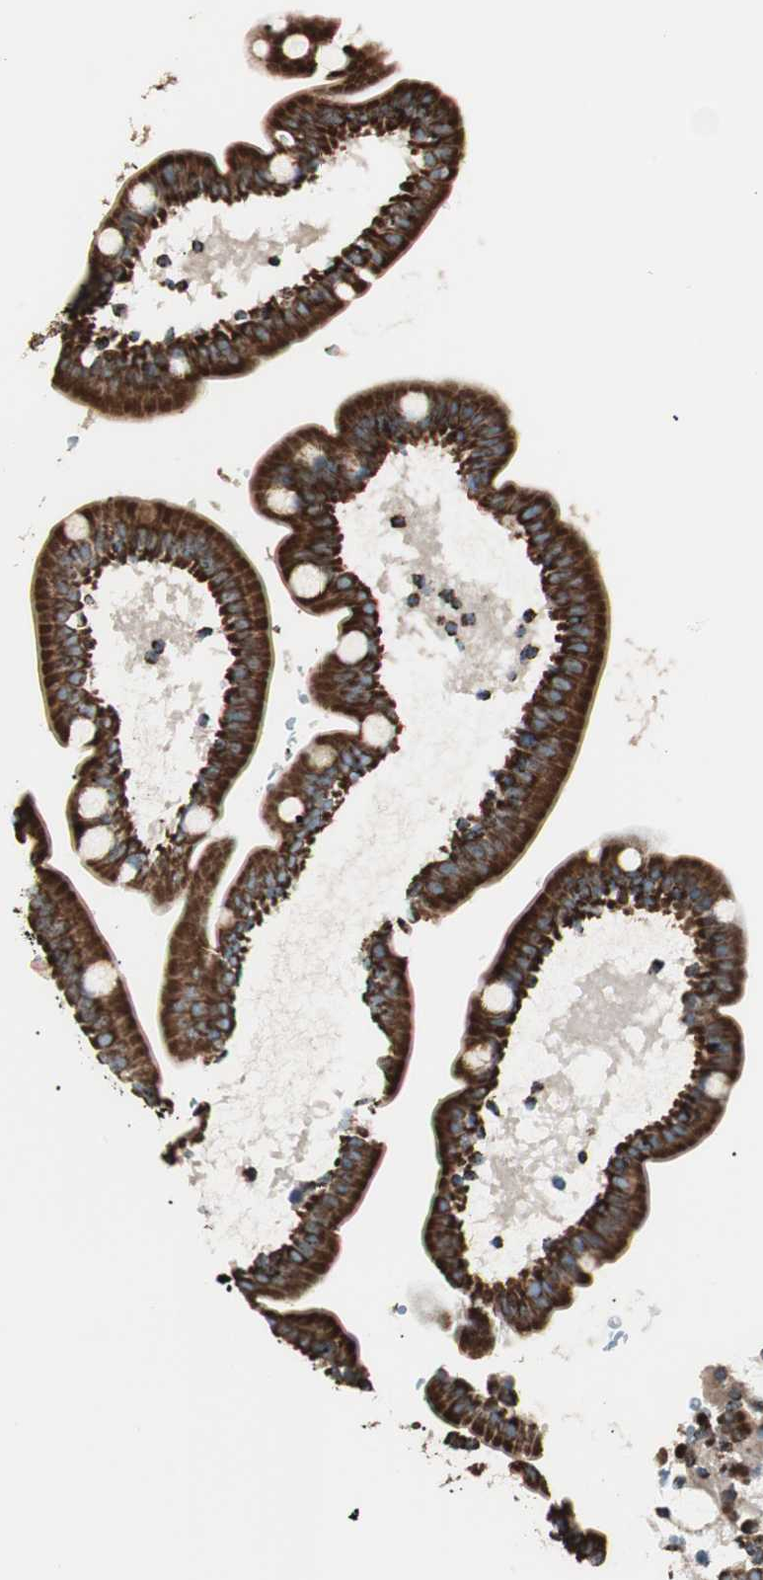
{"staining": {"intensity": "strong", "quantity": ">75%", "location": "cytoplasmic/membranous"}, "tissue": "duodenum", "cell_type": "Glandular cells", "image_type": "normal", "snomed": [{"axis": "morphology", "description": "Normal tissue, NOS"}, {"axis": "topography", "description": "Duodenum"}], "caption": "Glandular cells reveal high levels of strong cytoplasmic/membranous expression in about >75% of cells in benign human duodenum.", "gene": "TOMM22", "patient": {"sex": "male", "age": 54}}